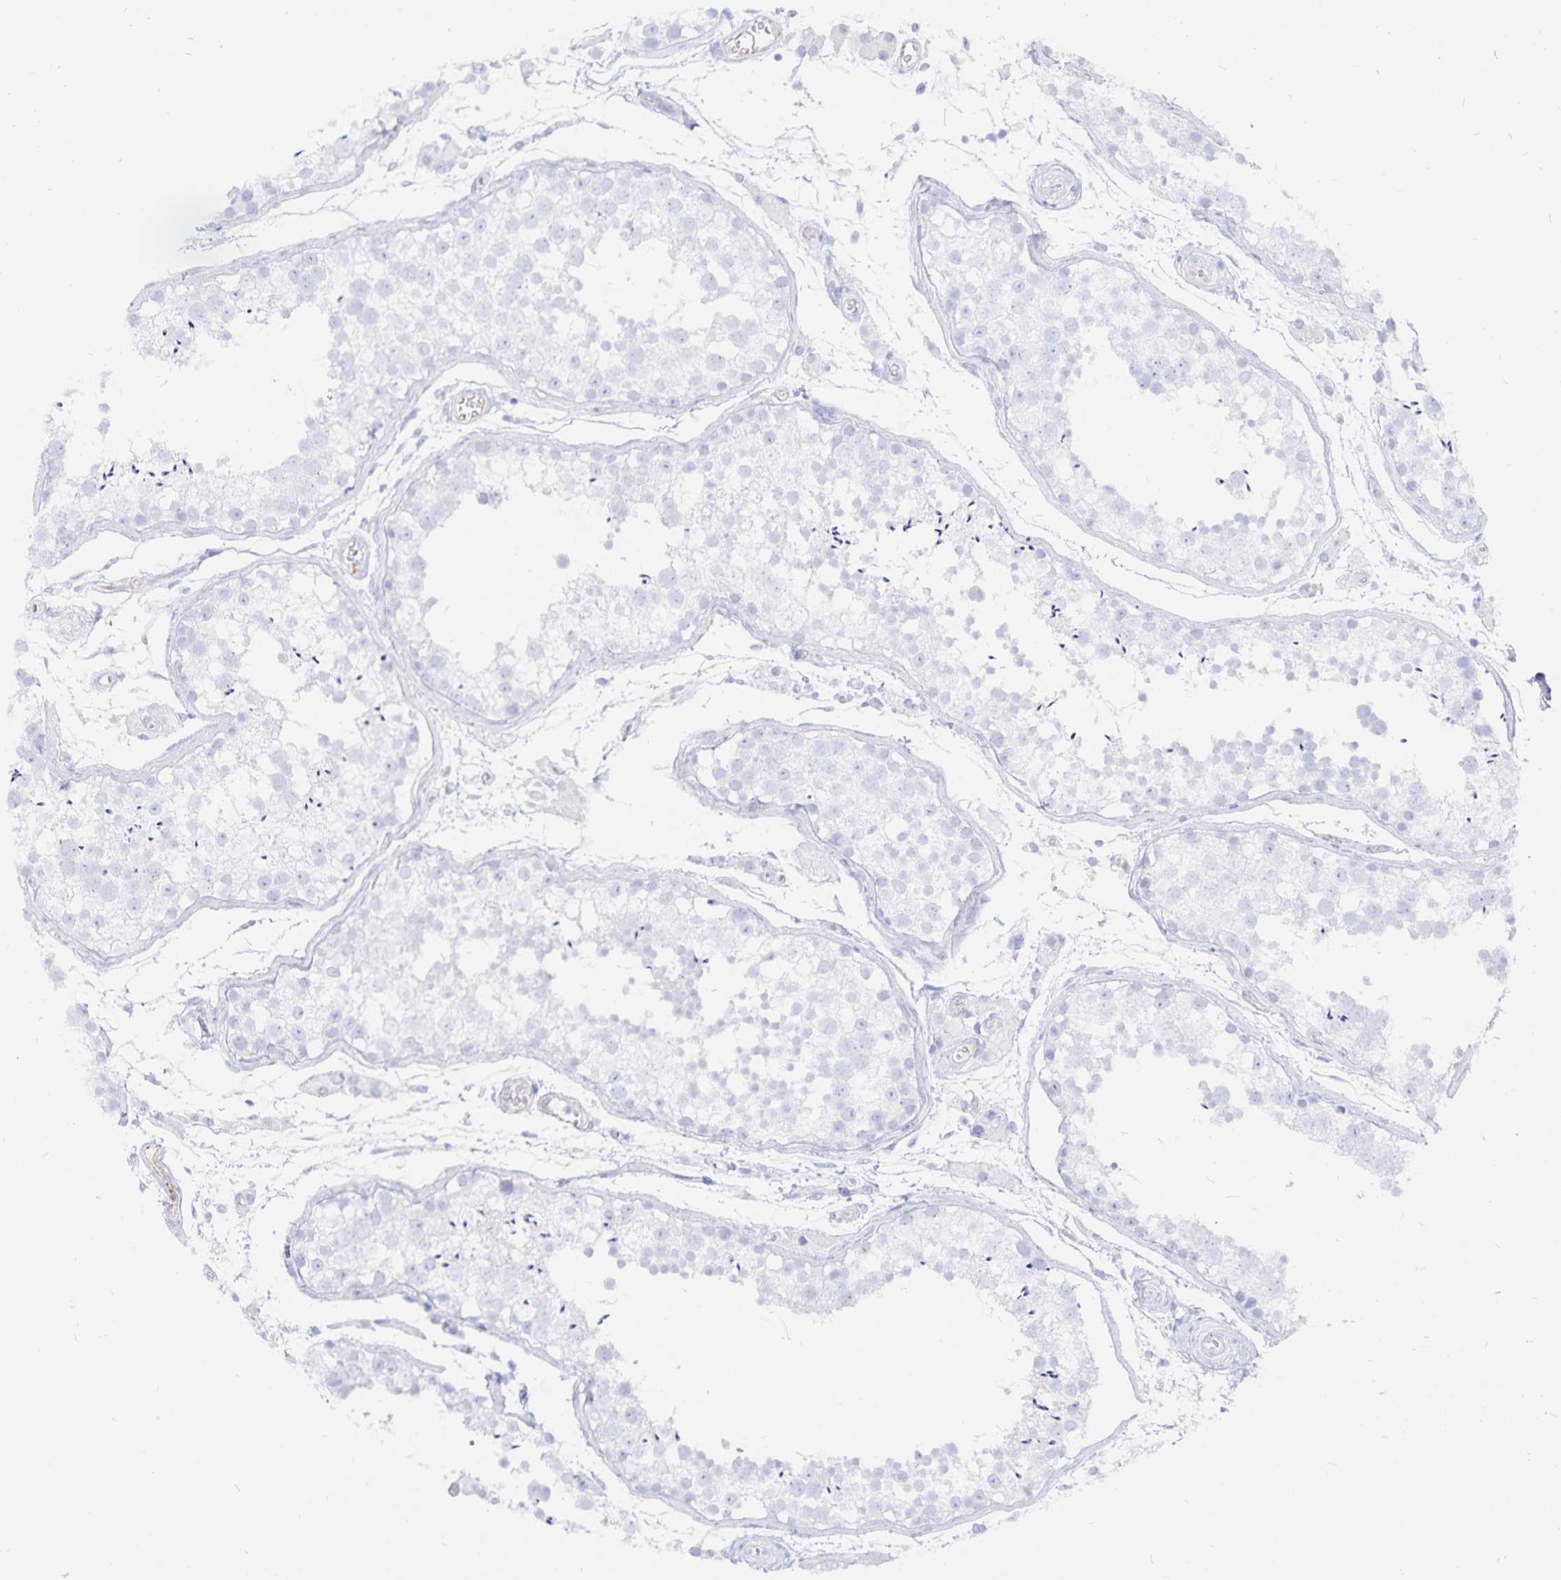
{"staining": {"intensity": "negative", "quantity": "none", "location": "none"}, "tissue": "testis", "cell_type": "Cells in seminiferous ducts", "image_type": "normal", "snomed": [{"axis": "morphology", "description": "Normal tissue, NOS"}, {"axis": "morphology", "description": "Seminoma, NOS"}, {"axis": "topography", "description": "Testis"}], "caption": "DAB (3,3'-diaminobenzidine) immunohistochemical staining of benign testis shows no significant staining in cells in seminiferous ducts. (DAB immunohistochemistry (IHC) visualized using brightfield microscopy, high magnification).", "gene": "INSL5", "patient": {"sex": "male", "age": 29}}